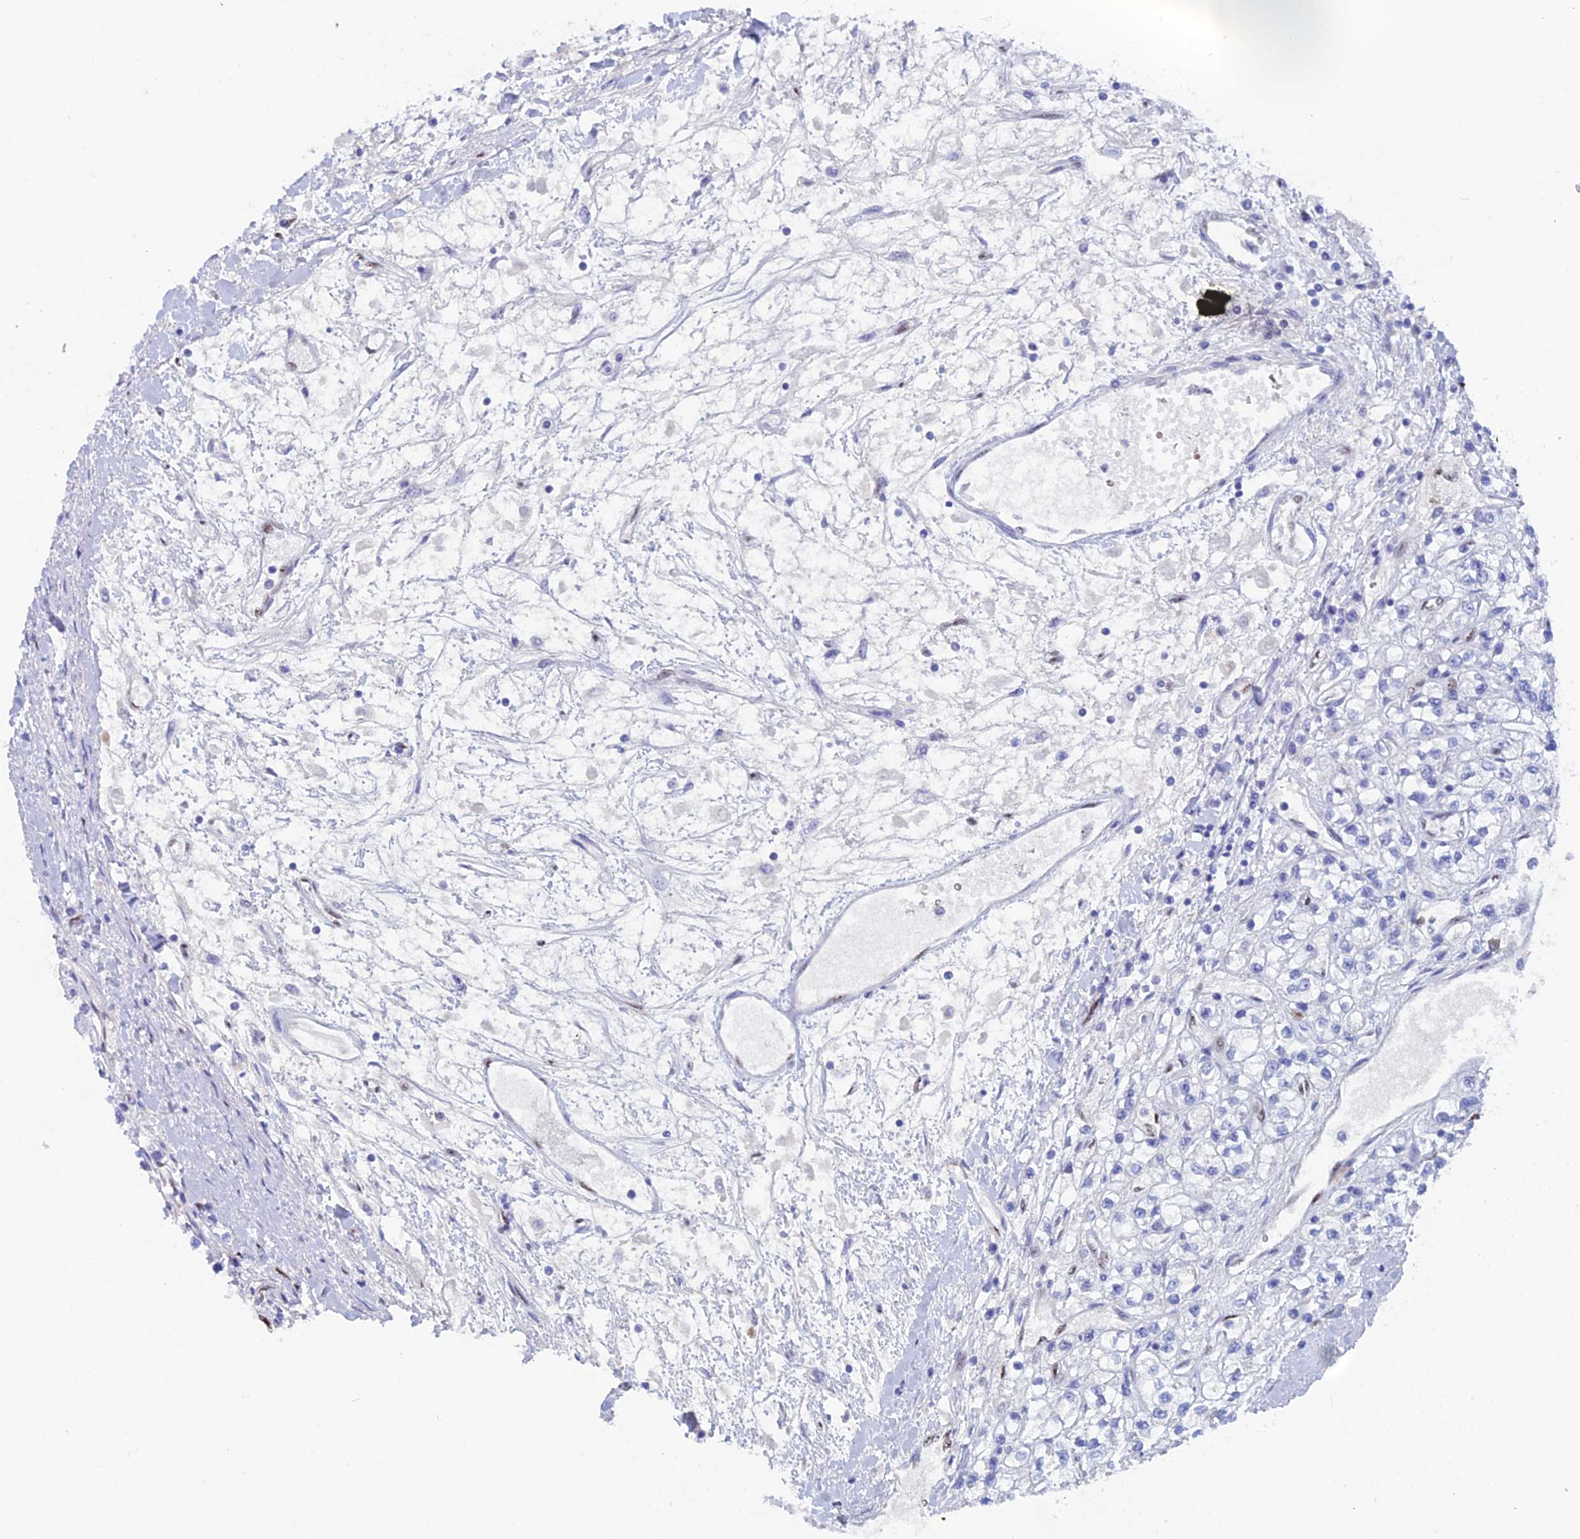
{"staining": {"intensity": "negative", "quantity": "none", "location": "none"}, "tissue": "renal cancer", "cell_type": "Tumor cells", "image_type": "cancer", "snomed": [{"axis": "morphology", "description": "Adenocarcinoma, NOS"}, {"axis": "topography", "description": "Kidney"}], "caption": "Immunohistochemical staining of adenocarcinoma (renal) exhibits no significant staining in tumor cells.", "gene": "NOL4L", "patient": {"sex": "male", "age": 80}}